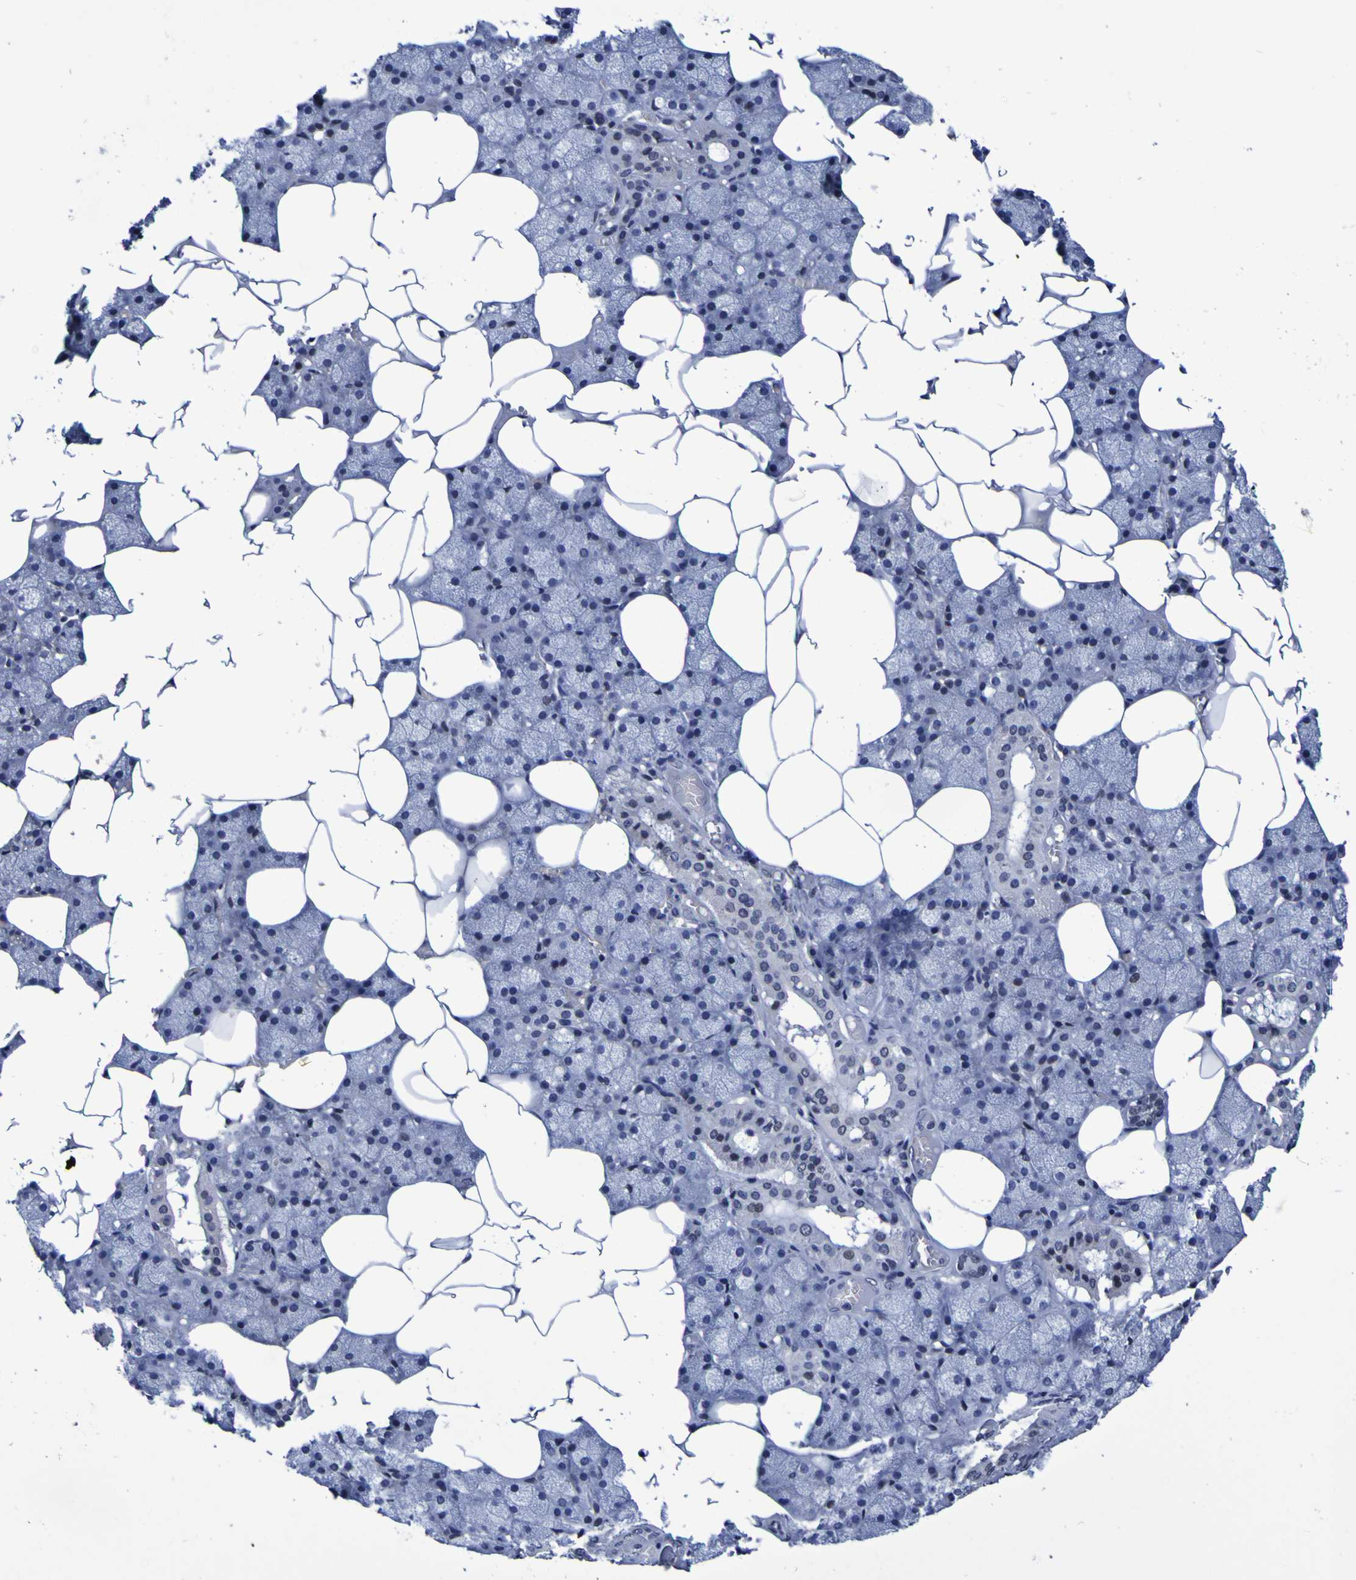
{"staining": {"intensity": "weak", "quantity": "<25%", "location": "cytoplasmic/membranous,nuclear"}, "tissue": "salivary gland", "cell_type": "Glandular cells", "image_type": "normal", "snomed": [{"axis": "morphology", "description": "Normal tissue, NOS"}, {"axis": "topography", "description": "Salivary gland"}], "caption": "Protein analysis of benign salivary gland reveals no significant positivity in glandular cells. (IHC, brightfield microscopy, high magnification).", "gene": "MBD3", "patient": {"sex": "male", "age": 62}}